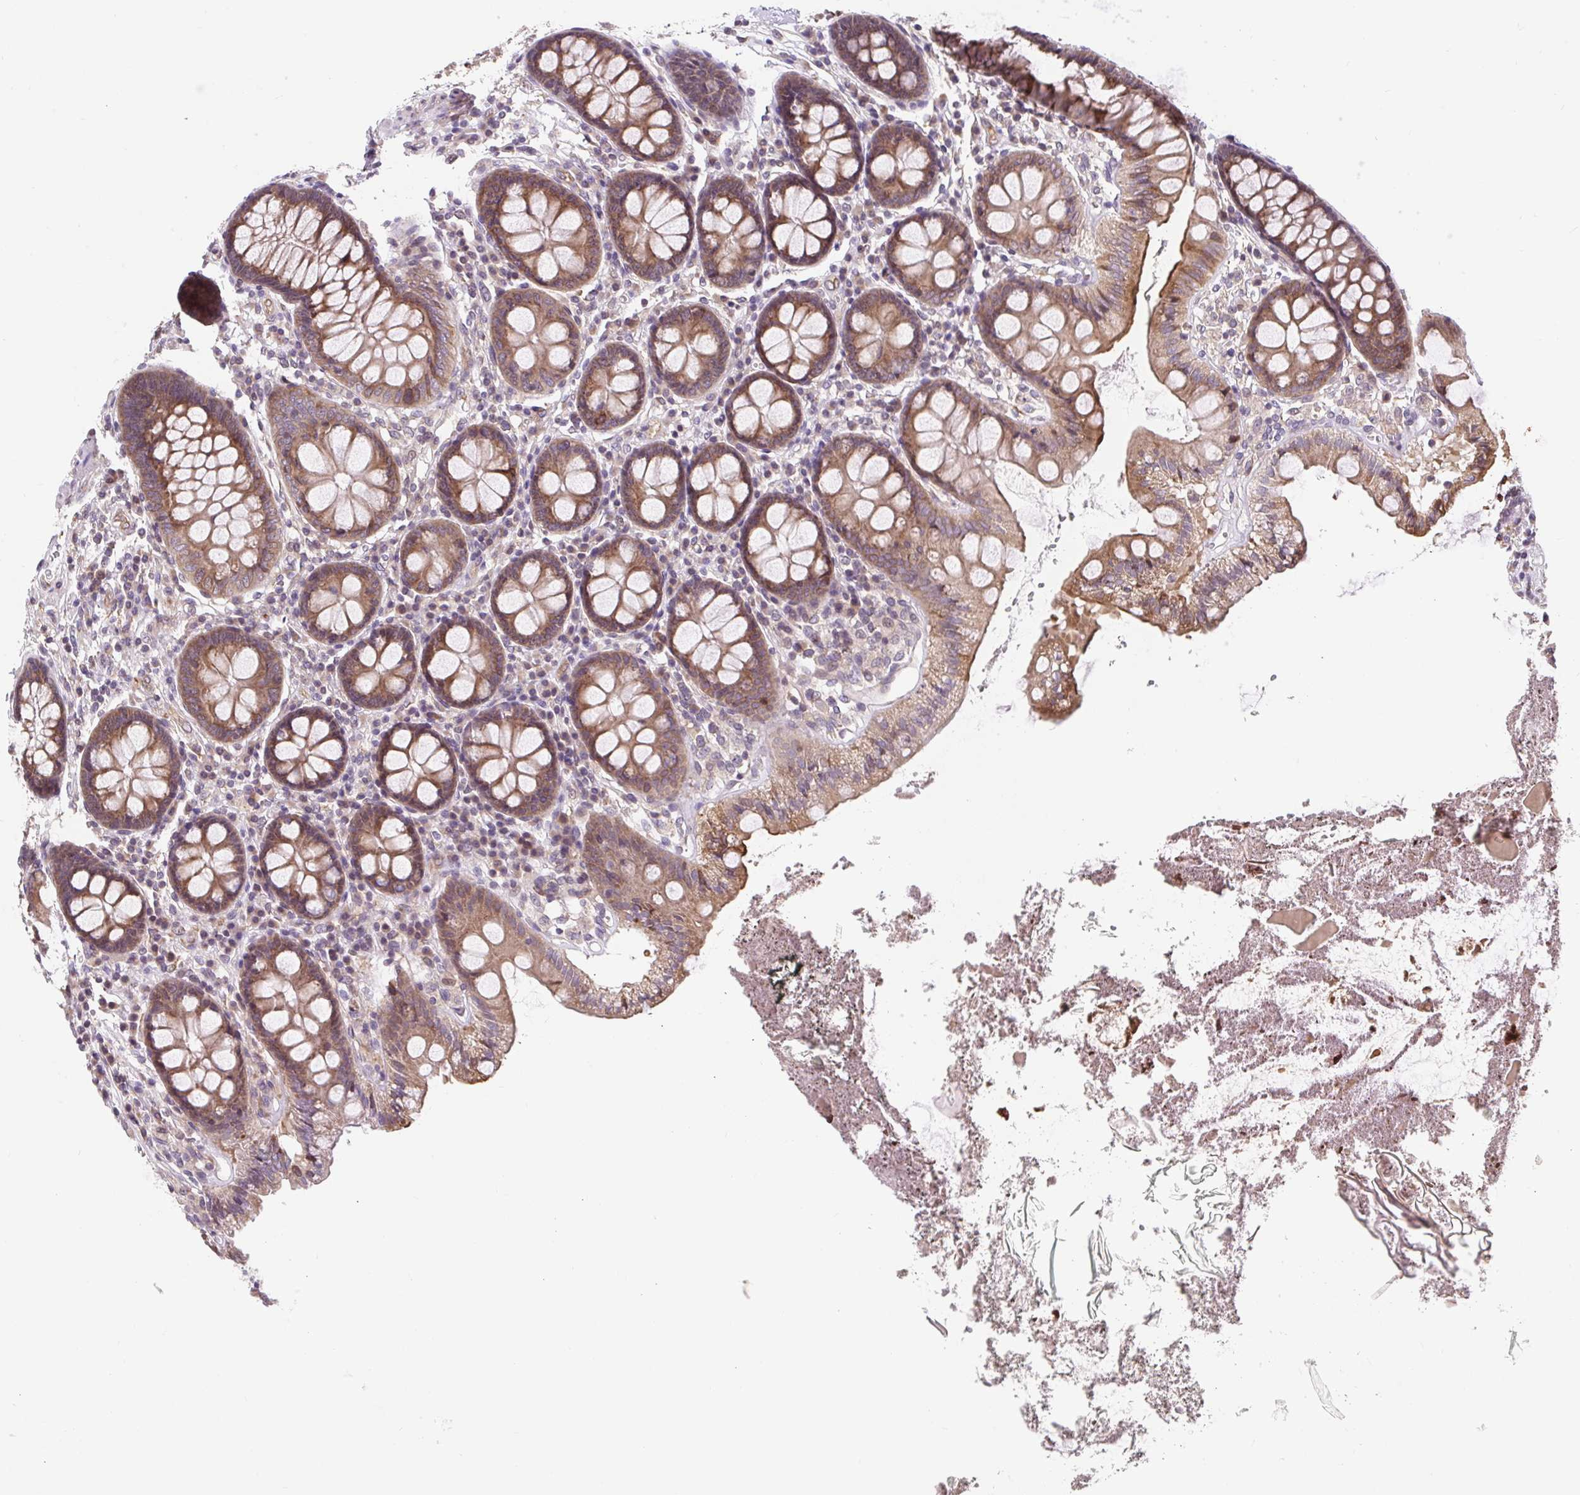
{"staining": {"intensity": "weak", "quantity": ">75%", "location": "cytoplasmic/membranous"}, "tissue": "colon", "cell_type": "Endothelial cells", "image_type": "normal", "snomed": [{"axis": "morphology", "description": "Normal tissue, NOS"}, {"axis": "topography", "description": "Colon"}], "caption": "This image displays immunohistochemistry staining of unremarkable colon, with low weak cytoplasmic/membranous expression in about >75% of endothelial cells.", "gene": "LYPD5", "patient": {"sex": "male", "age": 84}}